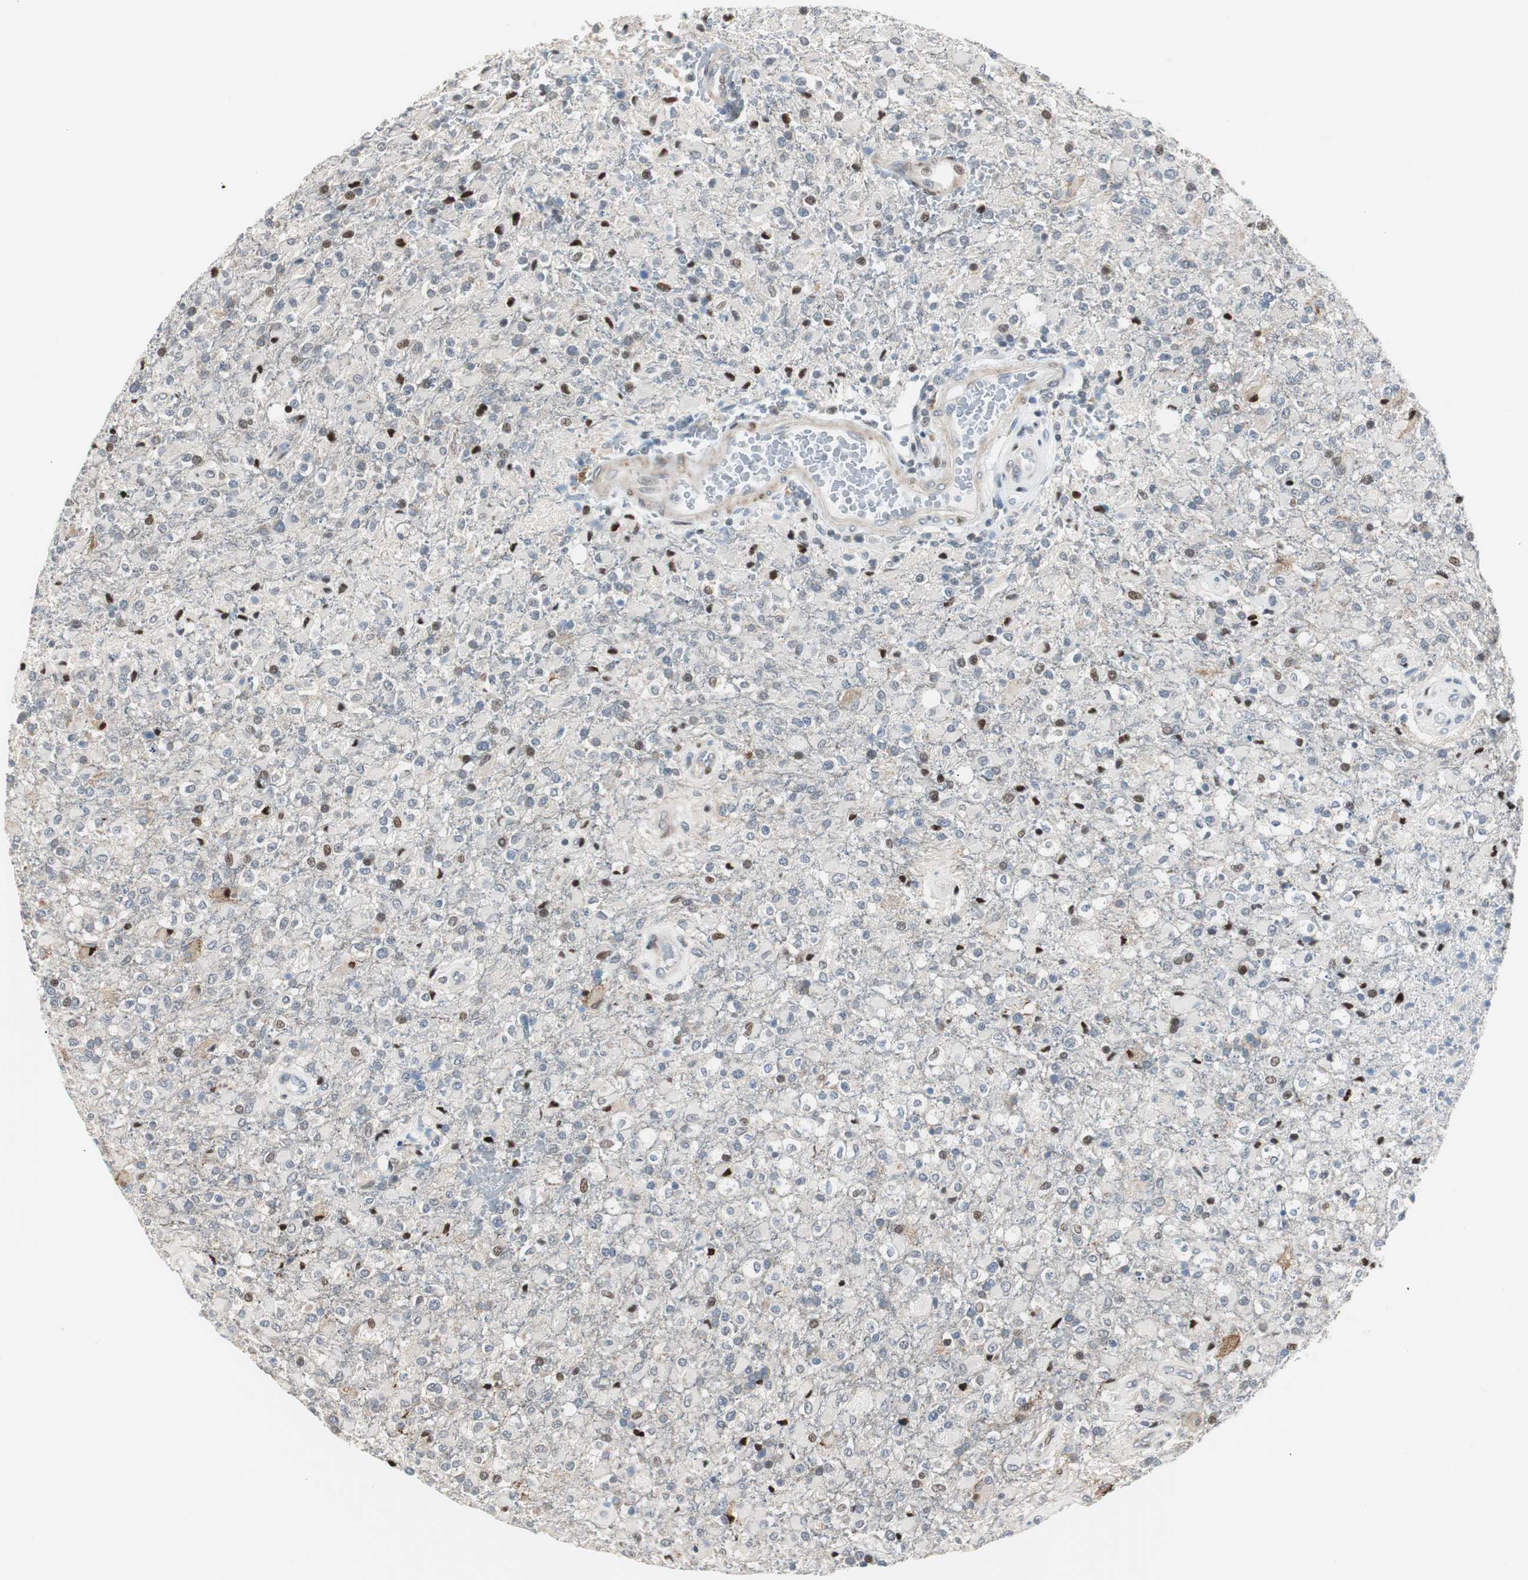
{"staining": {"intensity": "moderate", "quantity": "<25%", "location": "nuclear"}, "tissue": "glioma", "cell_type": "Tumor cells", "image_type": "cancer", "snomed": [{"axis": "morphology", "description": "Glioma, malignant, High grade"}, {"axis": "topography", "description": "Brain"}], "caption": "A histopathology image showing moderate nuclear positivity in approximately <25% of tumor cells in malignant glioma (high-grade), as visualized by brown immunohistochemical staining.", "gene": "RAD1", "patient": {"sex": "male", "age": 71}}